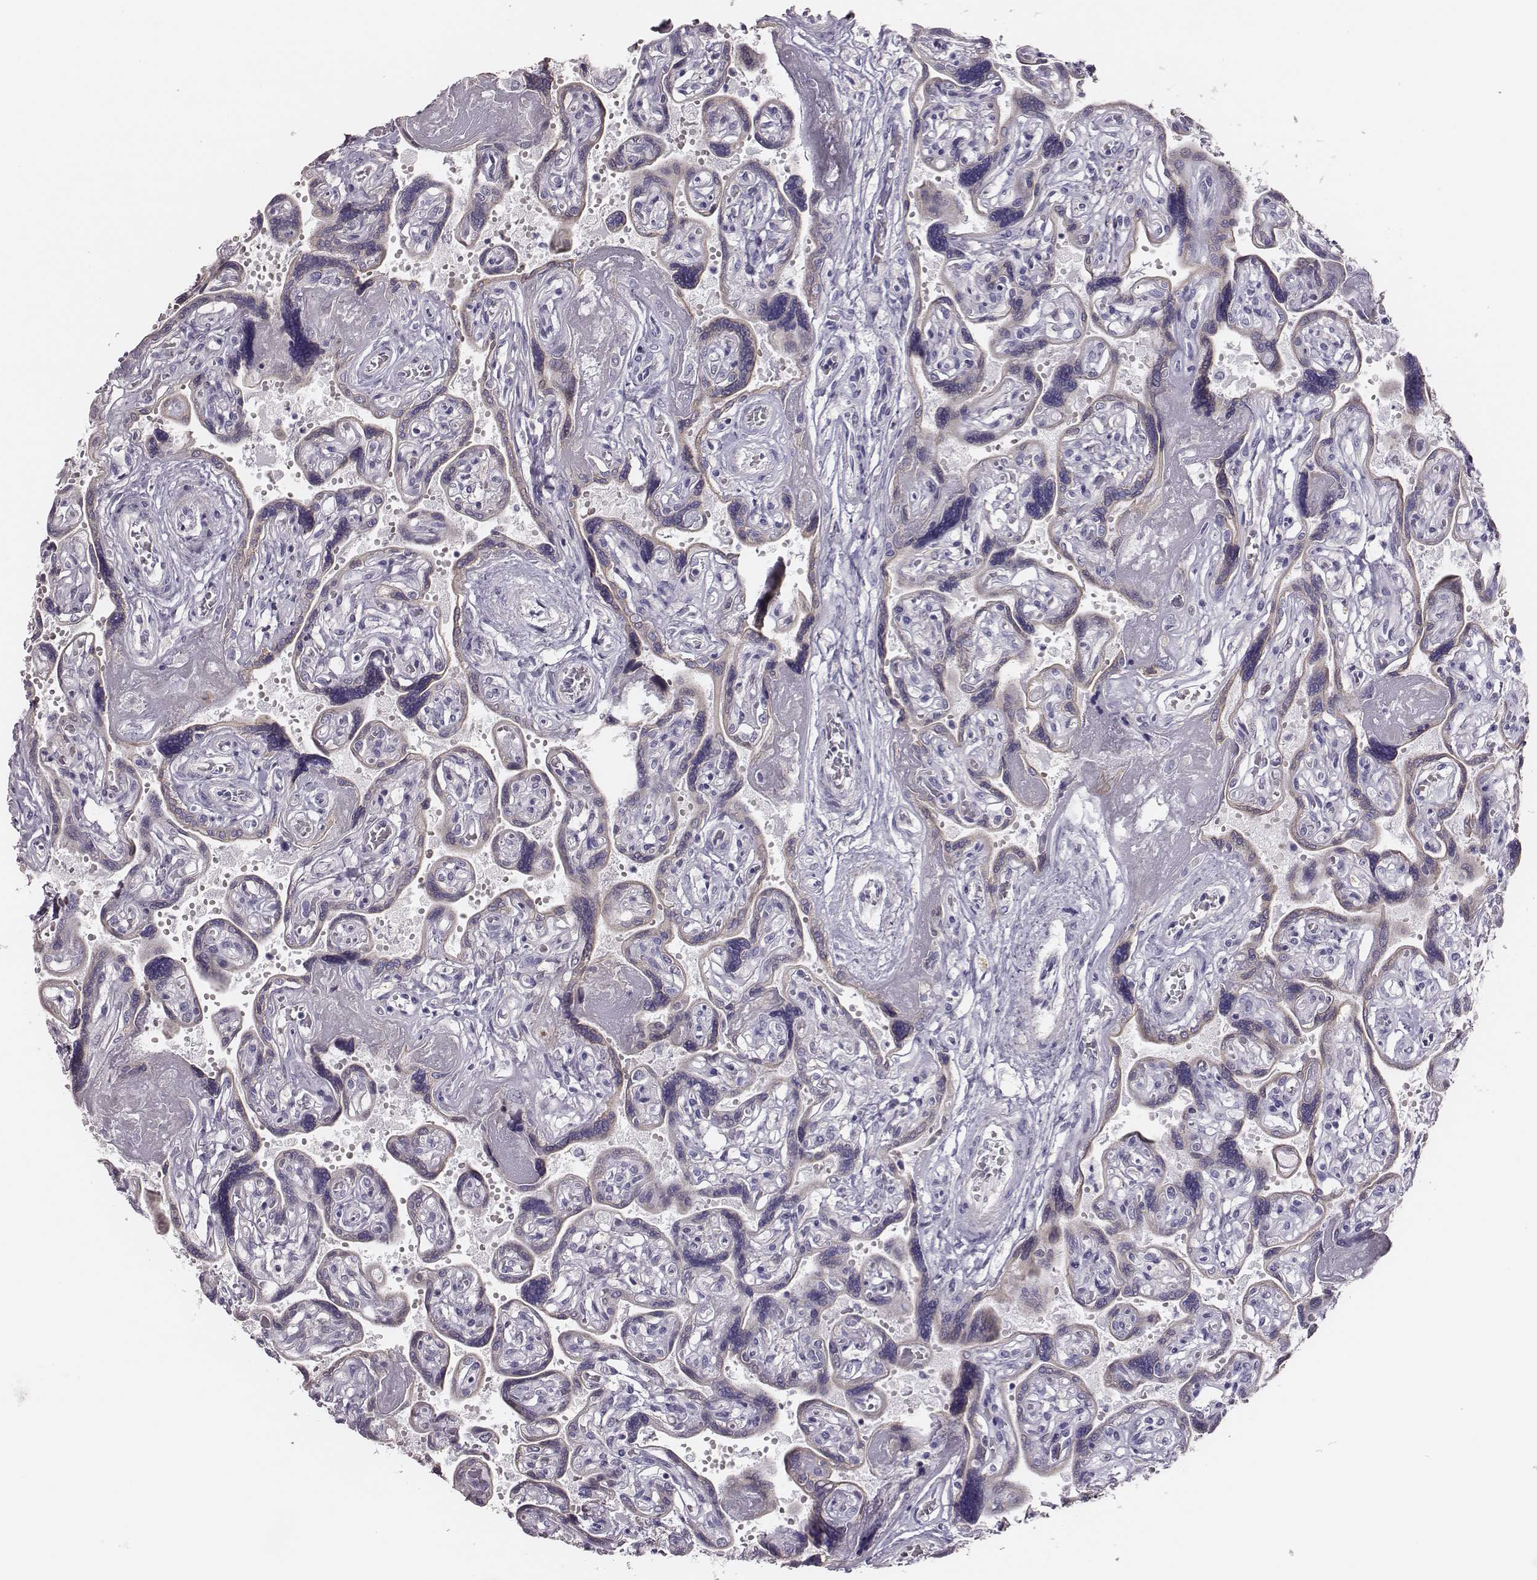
{"staining": {"intensity": "negative", "quantity": "none", "location": "none"}, "tissue": "placenta", "cell_type": "Decidual cells", "image_type": "normal", "snomed": [{"axis": "morphology", "description": "Normal tissue, NOS"}, {"axis": "topography", "description": "Placenta"}], "caption": "Decidual cells are negative for brown protein staining in benign placenta. The staining was performed using DAB to visualize the protein expression in brown, while the nuclei were stained in blue with hematoxylin (Magnification: 20x).", "gene": "SCML2", "patient": {"sex": "female", "age": 32}}